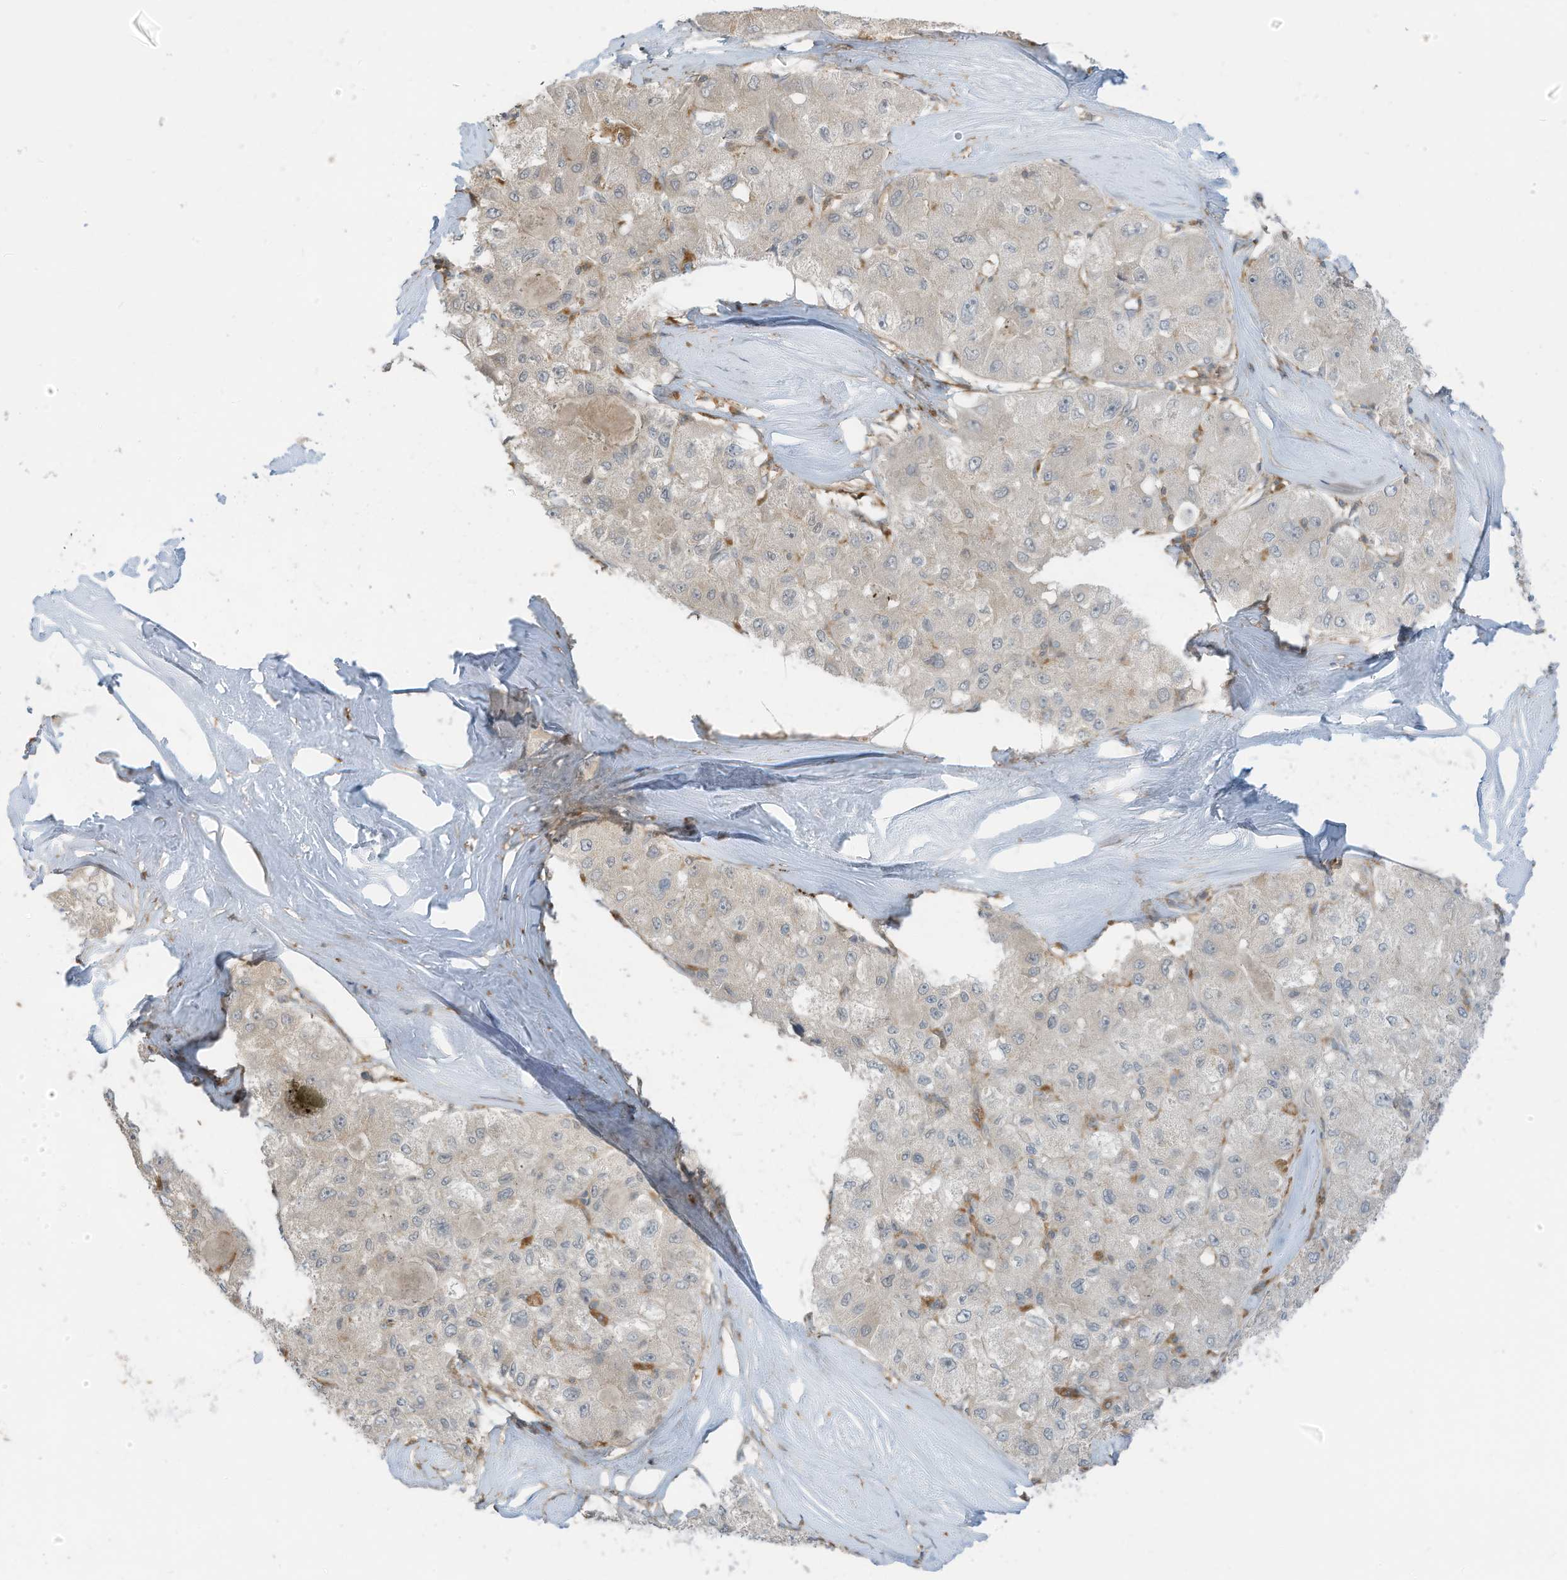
{"staining": {"intensity": "weak", "quantity": "<25%", "location": "cytoplasmic/membranous"}, "tissue": "liver cancer", "cell_type": "Tumor cells", "image_type": "cancer", "snomed": [{"axis": "morphology", "description": "Carcinoma, Hepatocellular, NOS"}, {"axis": "topography", "description": "Liver"}], "caption": "There is no significant positivity in tumor cells of liver cancer (hepatocellular carcinoma). The staining was performed using DAB (3,3'-diaminobenzidine) to visualize the protein expression in brown, while the nuclei were stained in blue with hematoxylin (Magnification: 20x).", "gene": "DZIP3", "patient": {"sex": "male", "age": 80}}